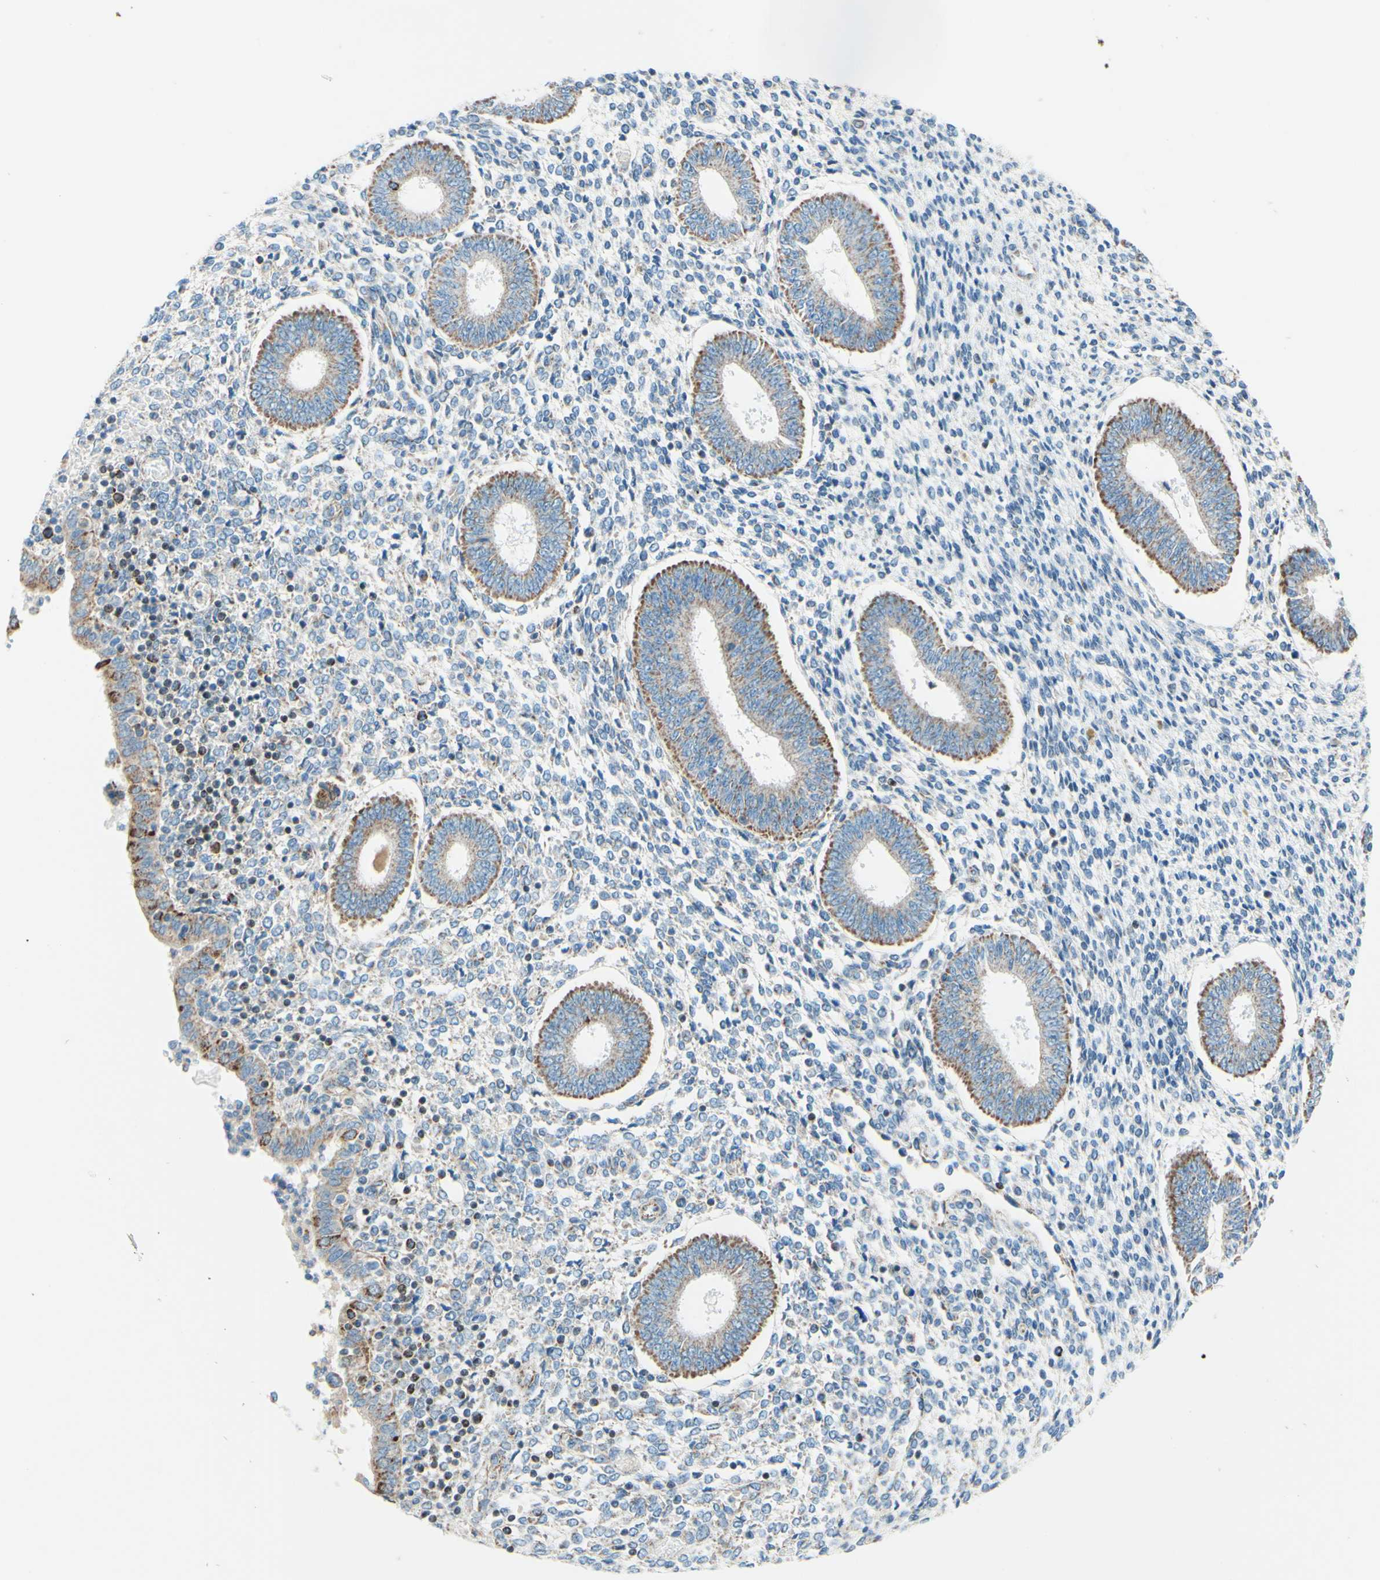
{"staining": {"intensity": "weak", "quantity": "25%-75%", "location": "nuclear"}, "tissue": "endometrium", "cell_type": "Cells in endometrial stroma", "image_type": "normal", "snomed": [{"axis": "morphology", "description": "Normal tissue, NOS"}, {"axis": "topography", "description": "Endometrium"}], "caption": "Immunohistochemistry (IHC) (DAB (3,3'-diaminobenzidine)) staining of unremarkable human endometrium reveals weak nuclear protein positivity in about 25%-75% of cells in endometrial stroma. The staining was performed using DAB, with brown indicating positive protein expression. Nuclei are stained blue with hematoxylin.", "gene": "CBX7", "patient": {"sex": "female", "age": 35}}